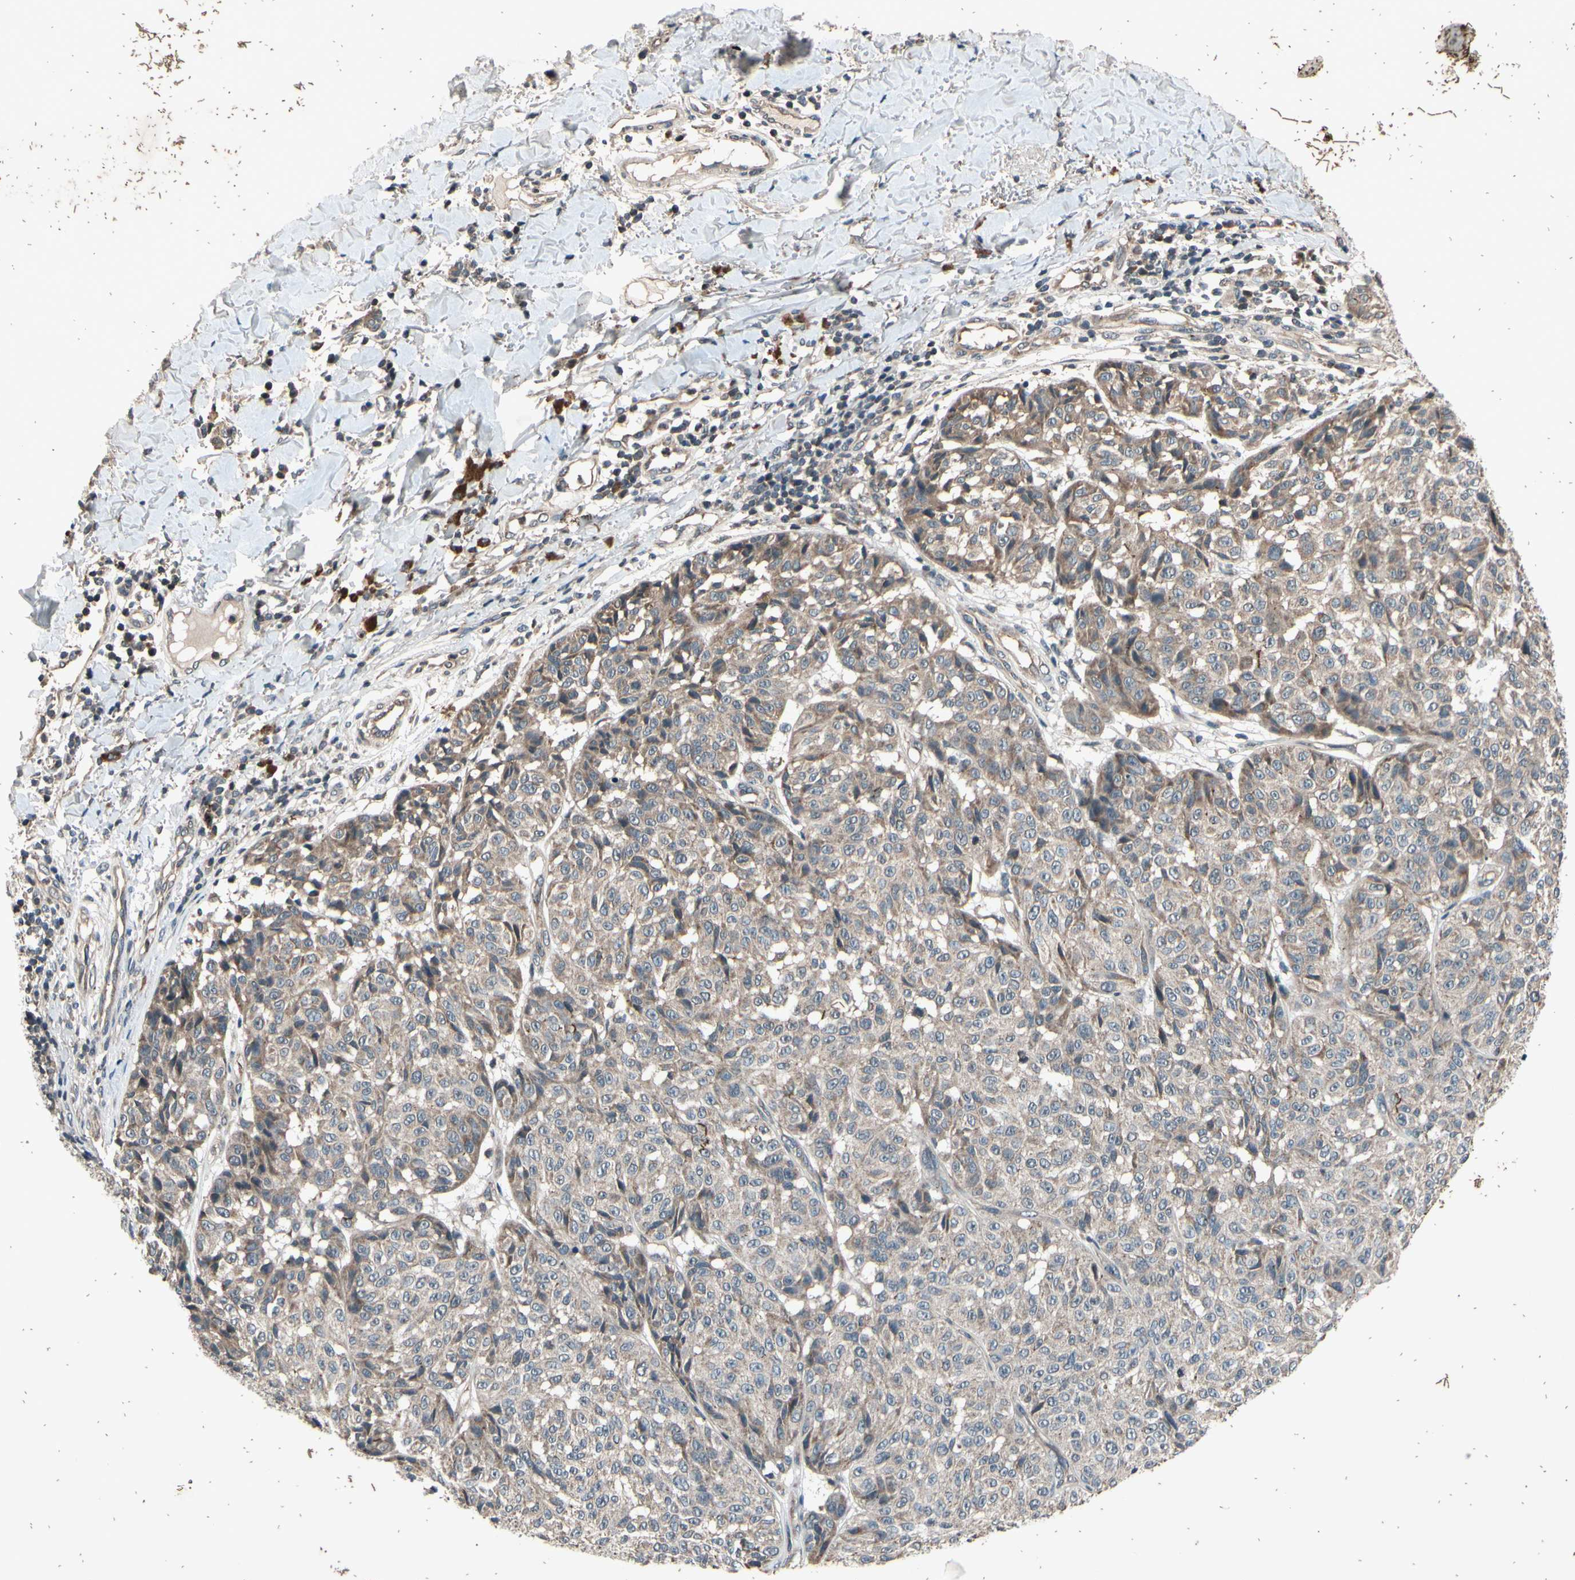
{"staining": {"intensity": "weak", "quantity": ">75%", "location": "cytoplasmic/membranous"}, "tissue": "melanoma", "cell_type": "Tumor cells", "image_type": "cancer", "snomed": [{"axis": "morphology", "description": "Malignant melanoma, NOS"}, {"axis": "topography", "description": "Skin"}], "caption": "This micrograph exhibits immunohistochemistry staining of malignant melanoma, with low weak cytoplasmic/membranous staining in about >75% of tumor cells.", "gene": "MBTPS2", "patient": {"sex": "female", "age": 46}}